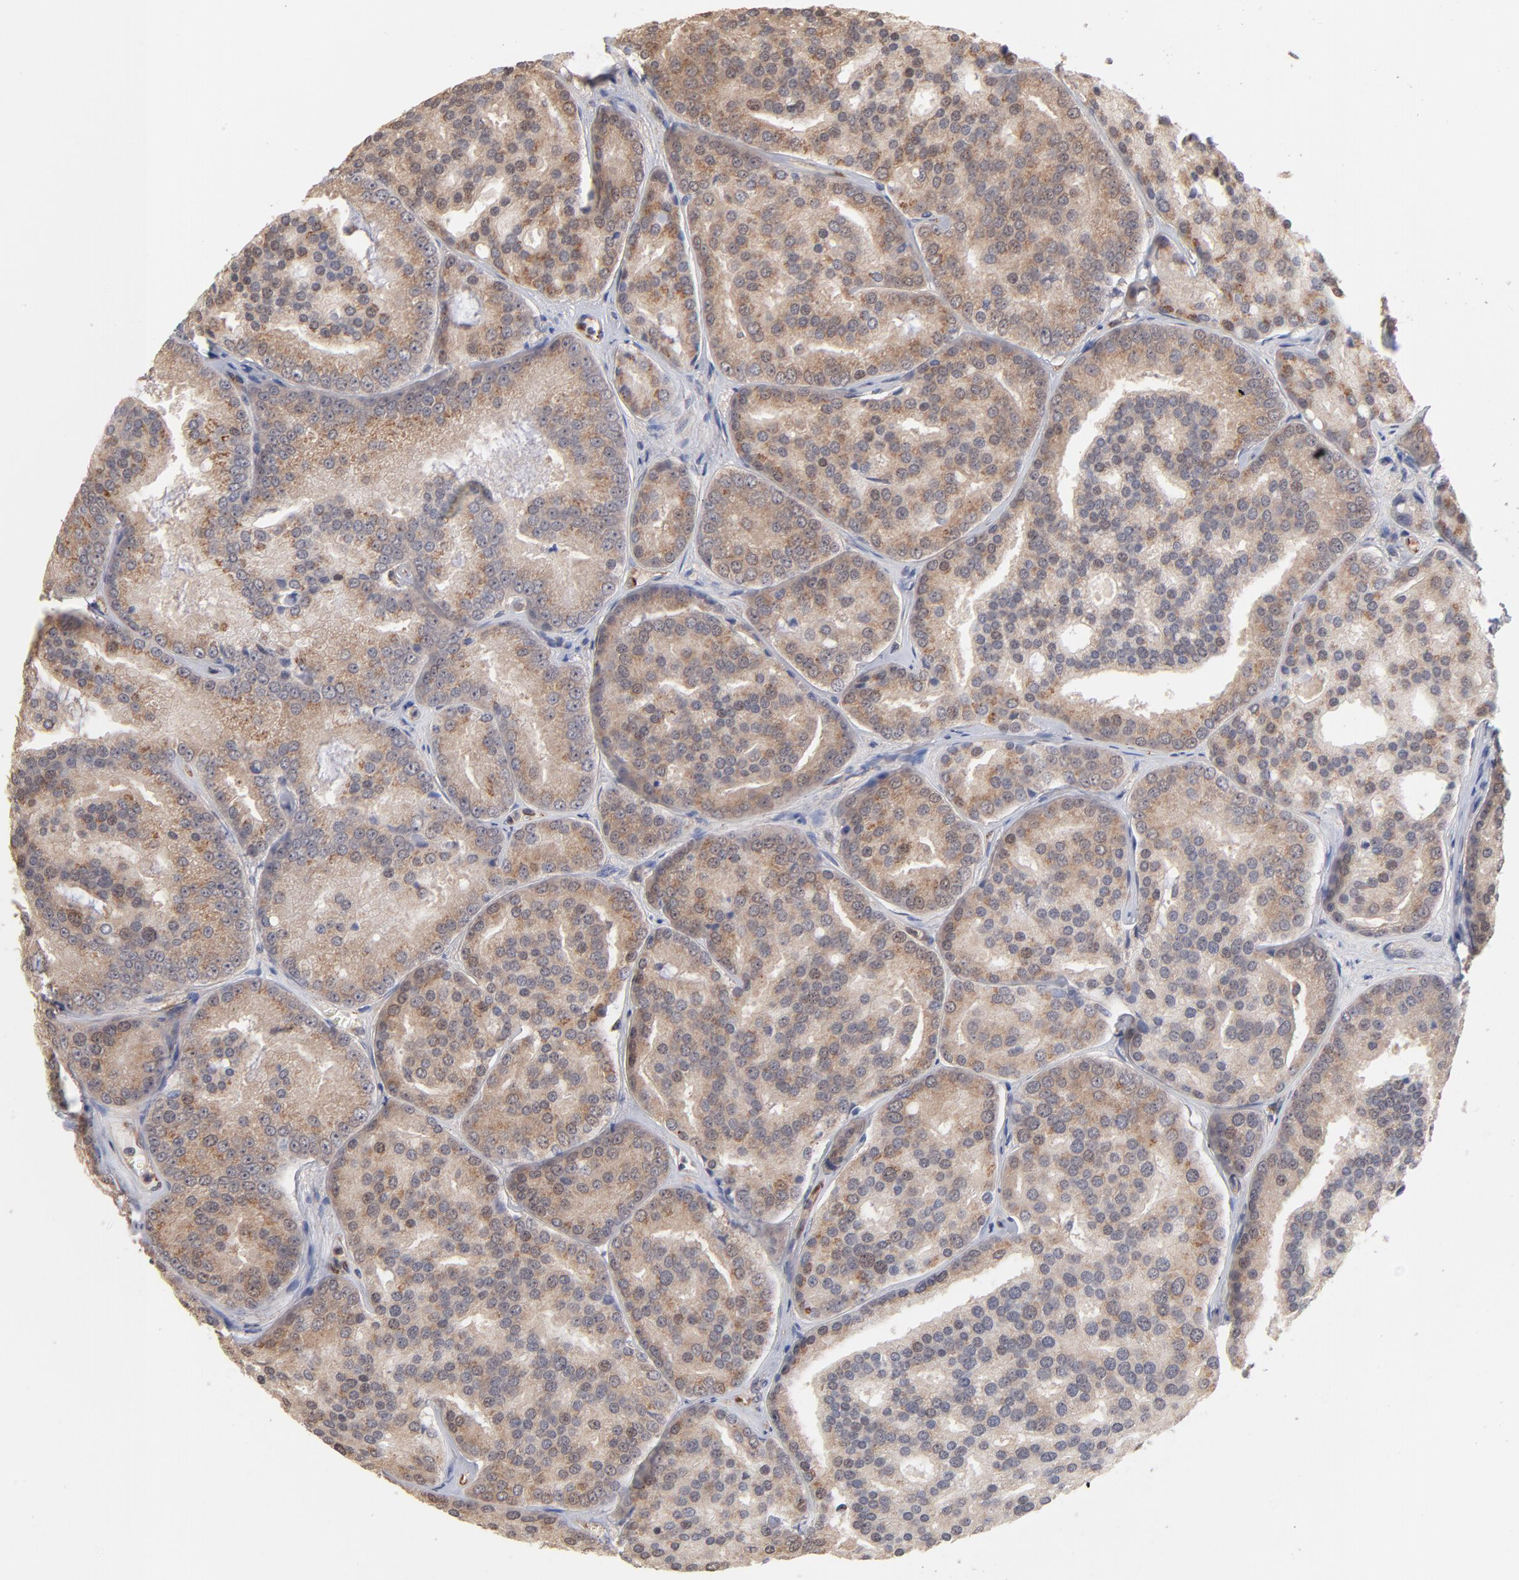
{"staining": {"intensity": "moderate", "quantity": ">75%", "location": "cytoplasmic/membranous"}, "tissue": "prostate cancer", "cell_type": "Tumor cells", "image_type": "cancer", "snomed": [{"axis": "morphology", "description": "Adenocarcinoma, High grade"}, {"axis": "topography", "description": "Prostate"}], "caption": "Tumor cells display medium levels of moderate cytoplasmic/membranous positivity in about >75% of cells in adenocarcinoma (high-grade) (prostate). (DAB (3,3'-diaminobenzidine) = brown stain, brightfield microscopy at high magnification).", "gene": "IVNS1ABP", "patient": {"sex": "male", "age": 64}}